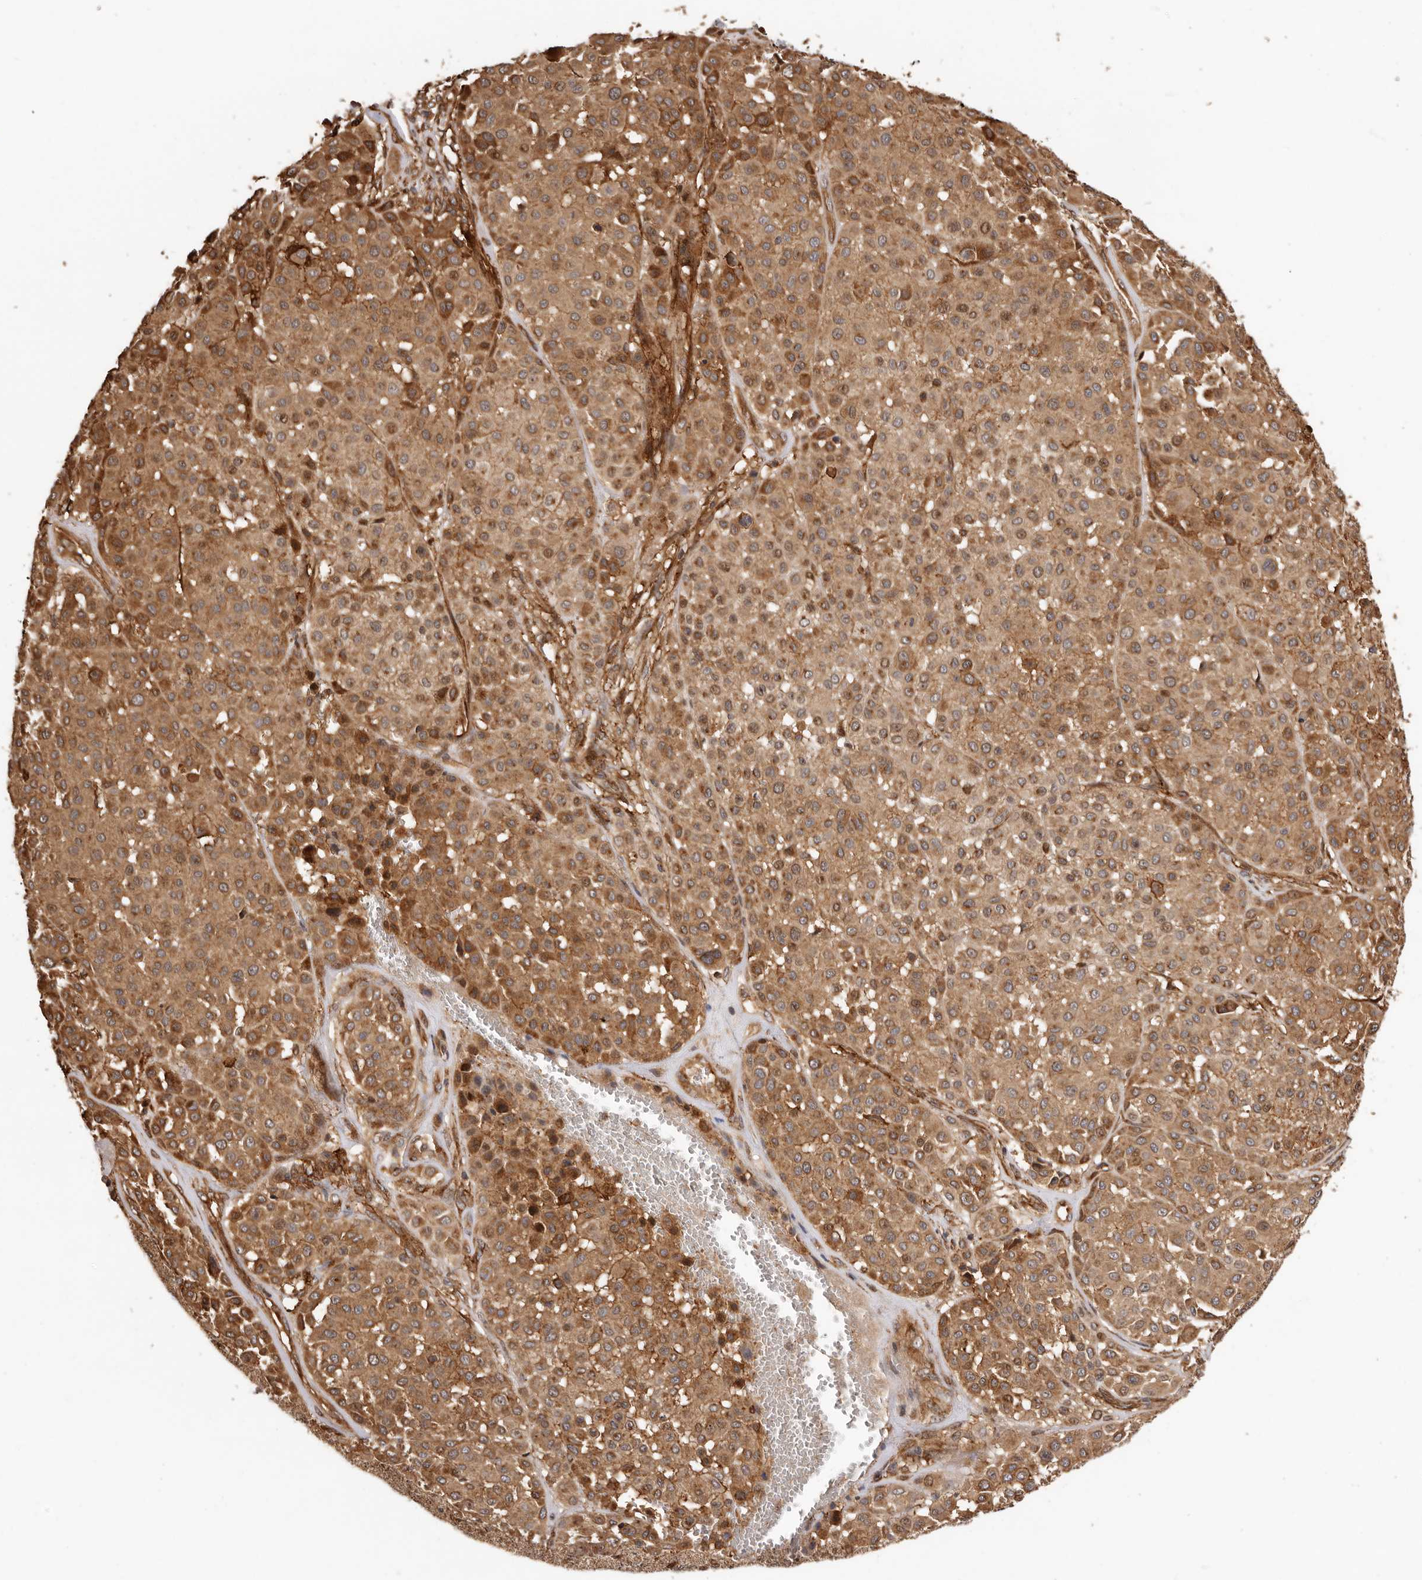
{"staining": {"intensity": "strong", "quantity": ">75%", "location": "cytoplasmic/membranous"}, "tissue": "melanoma", "cell_type": "Tumor cells", "image_type": "cancer", "snomed": [{"axis": "morphology", "description": "Malignant melanoma, Metastatic site"}, {"axis": "topography", "description": "Soft tissue"}], "caption": "Strong cytoplasmic/membranous protein positivity is seen in approximately >75% of tumor cells in melanoma. (DAB (3,3'-diaminobenzidine) IHC with brightfield microscopy, high magnification).", "gene": "GPR27", "patient": {"sex": "male", "age": 41}}